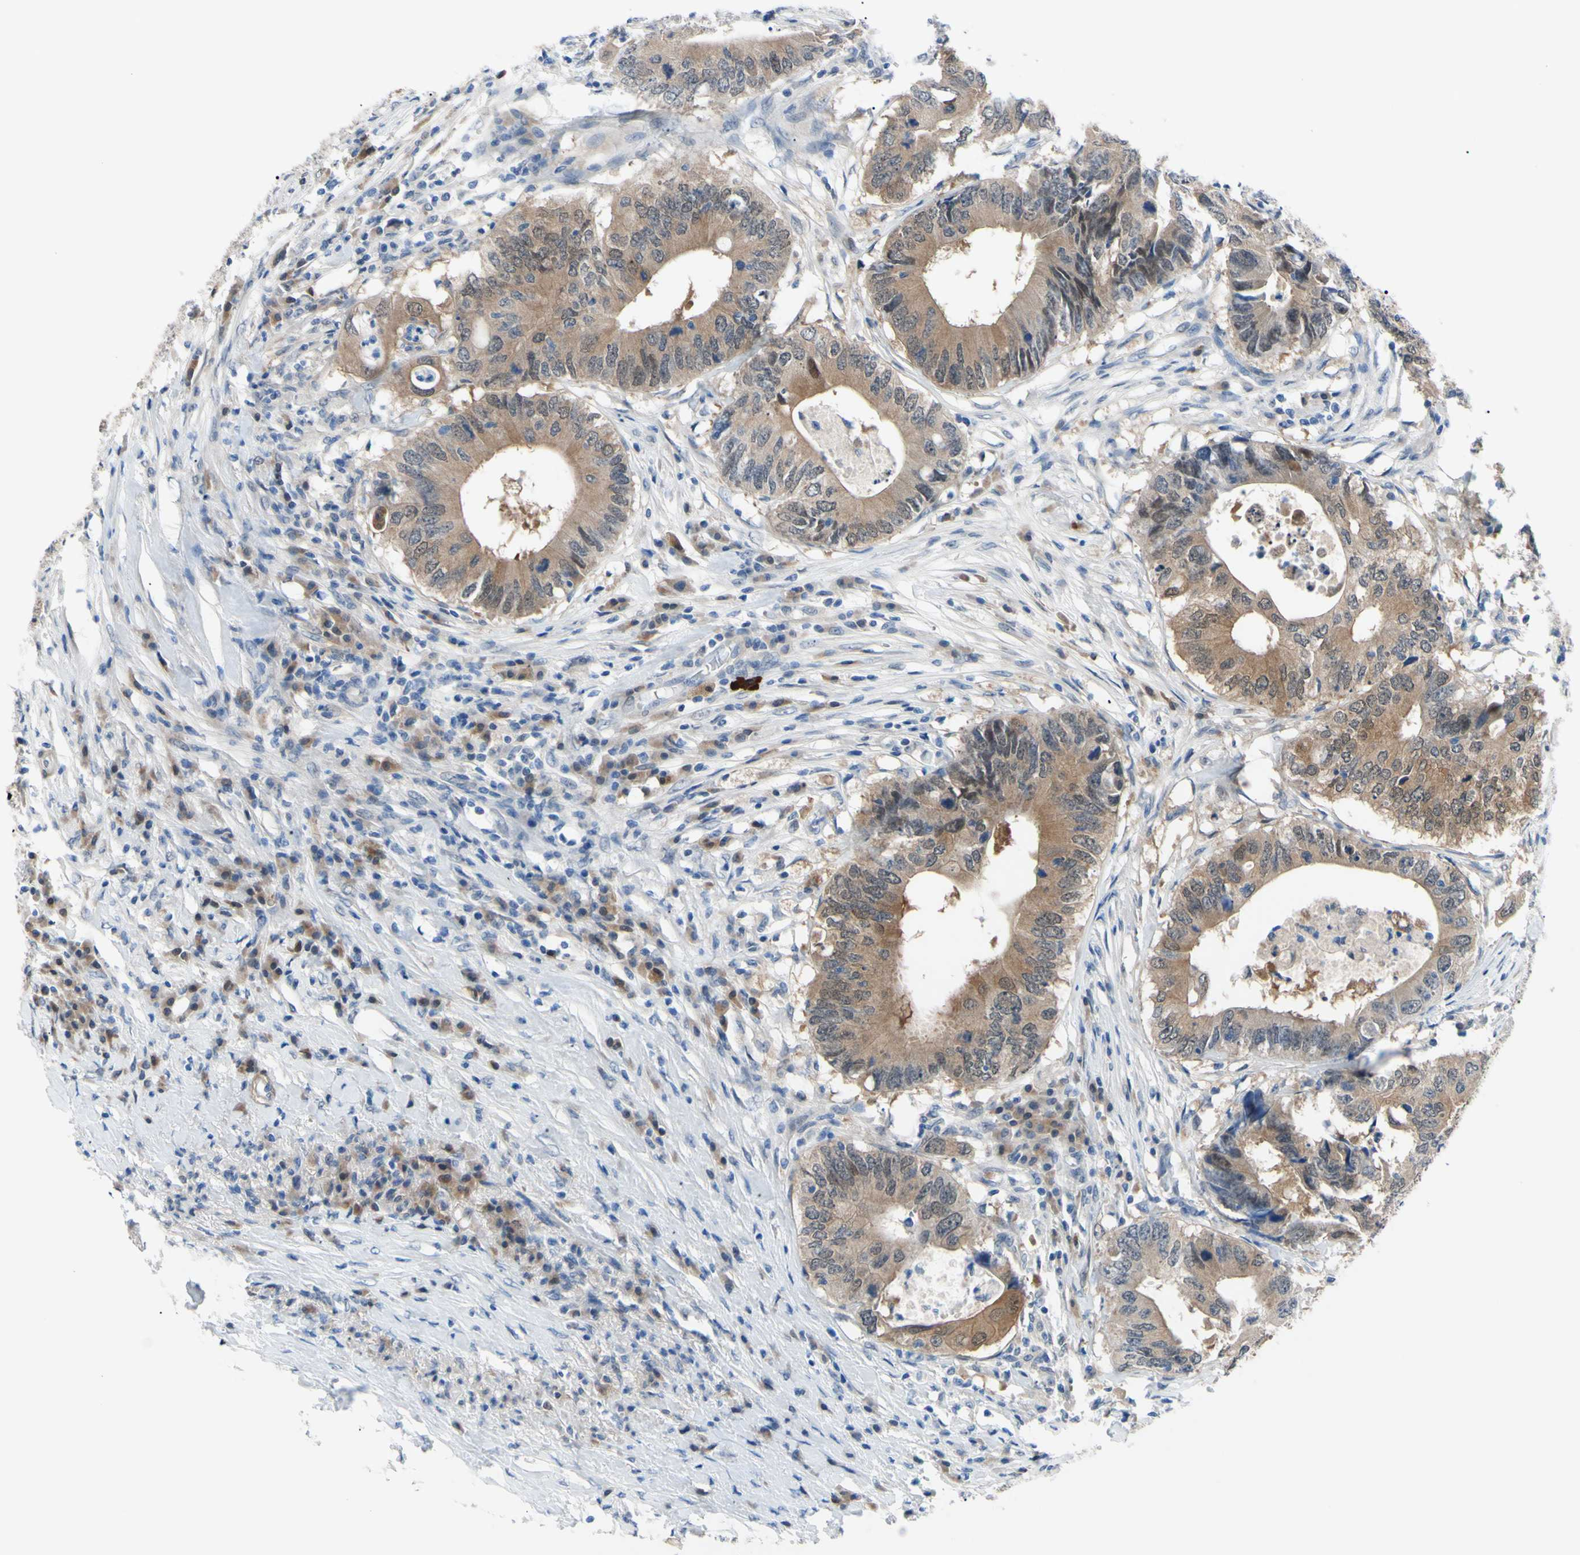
{"staining": {"intensity": "moderate", "quantity": ">75%", "location": "cytoplasmic/membranous"}, "tissue": "colorectal cancer", "cell_type": "Tumor cells", "image_type": "cancer", "snomed": [{"axis": "morphology", "description": "Adenocarcinoma, NOS"}, {"axis": "topography", "description": "Colon"}], "caption": "This photomicrograph exhibits colorectal cancer (adenocarcinoma) stained with immunohistochemistry to label a protein in brown. The cytoplasmic/membranous of tumor cells show moderate positivity for the protein. Nuclei are counter-stained blue.", "gene": "NOL3", "patient": {"sex": "male", "age": 71}}